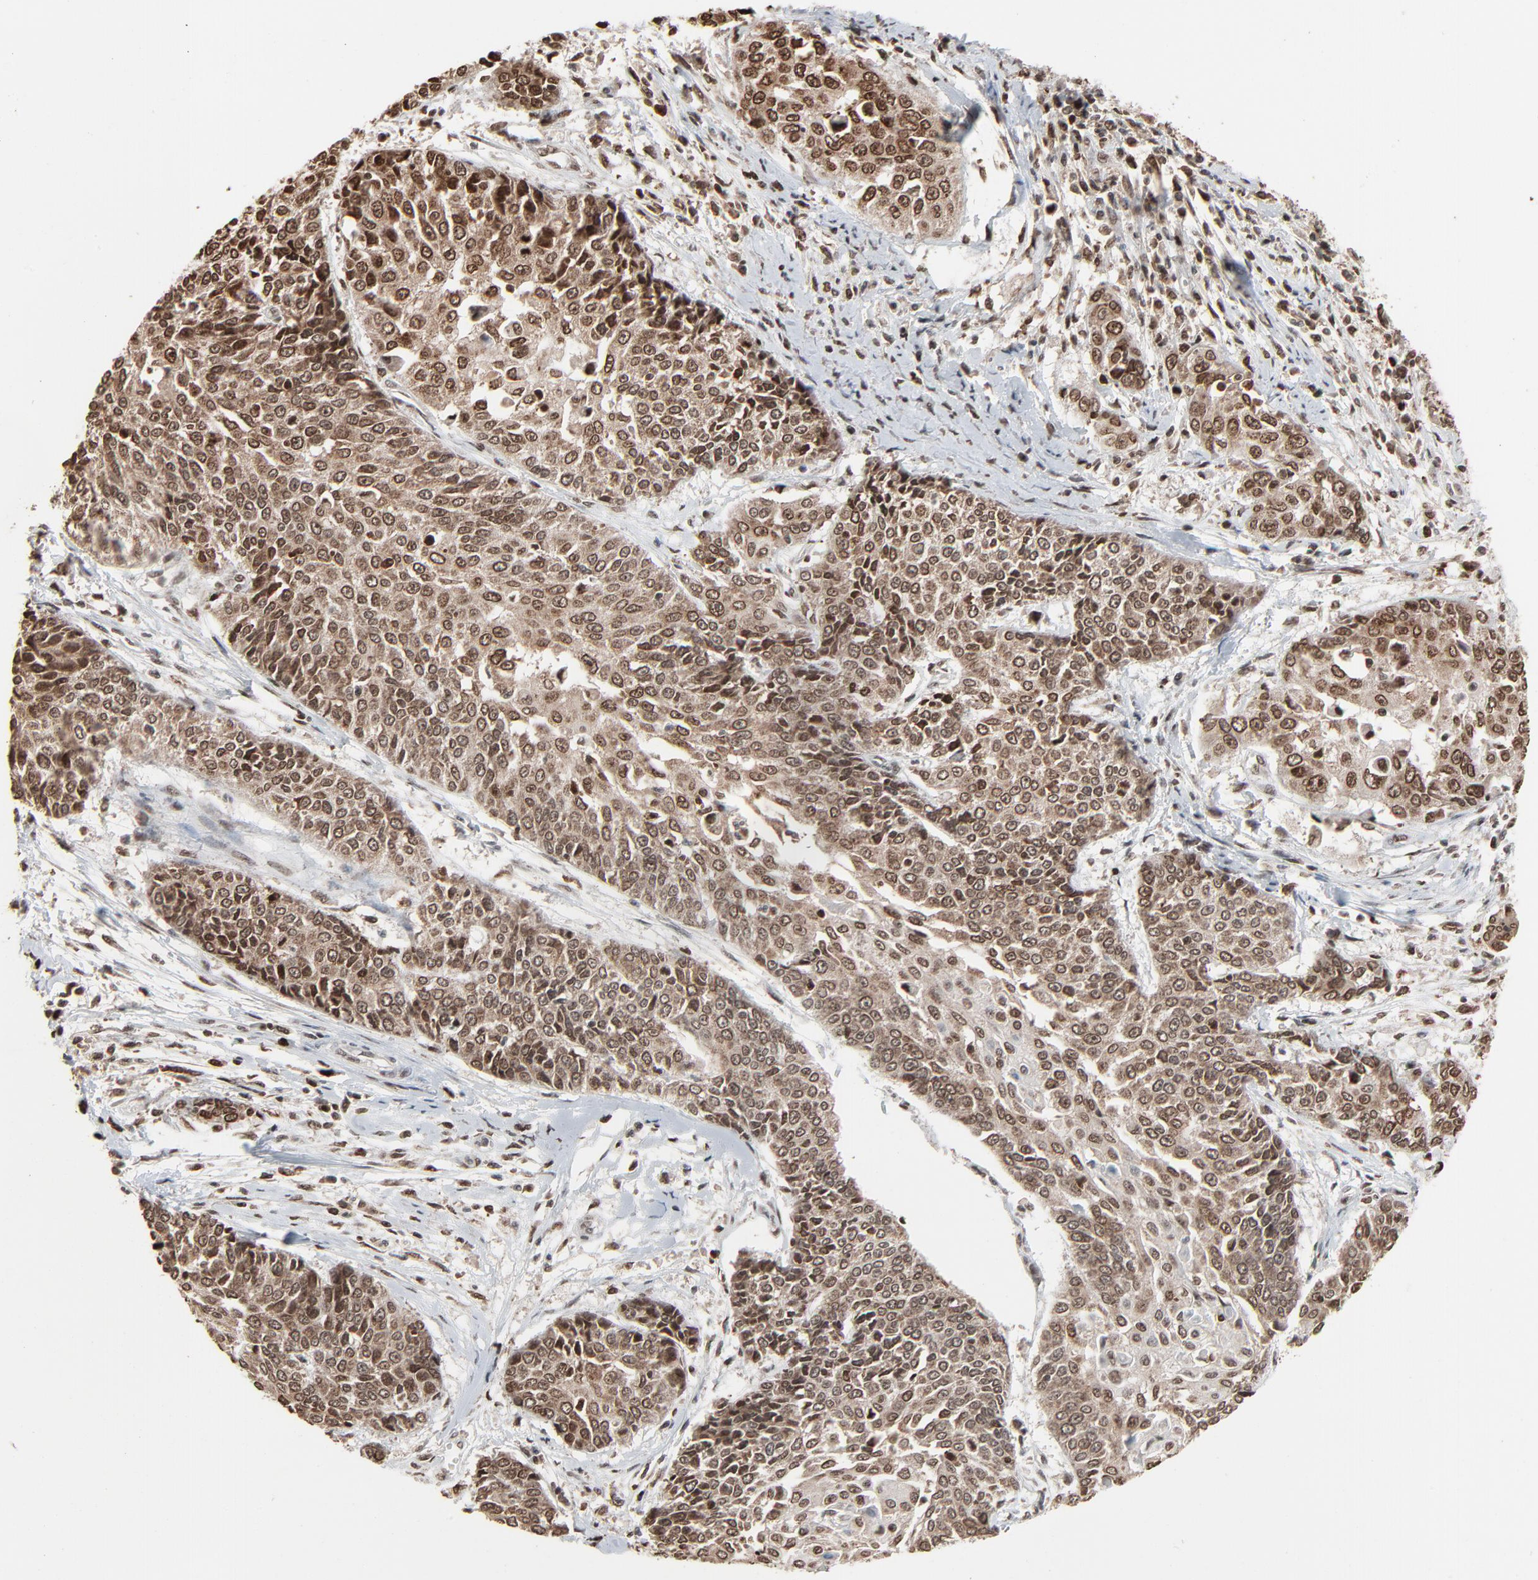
{"staining": {"intensity": "moderate", "quantity": ">75%", "location": "cytoplasmic/membranous,nuclear"}, "tissue": "cervical cancer", "cell_type": "Tumor cells", "image_type": "cancer", "snomed": [{"axis": "morphology", "description": "Squamous cell carcinoma, NOS"}, {"axis": "topography", "description": "Cervix"}], "caption": "This image reveals squamous cell carcinoma (cervical) stained with immunohistochemistry (IHC) to label a protein in brown. The cytoplasmic/membranous and nuclear of tumor cells show moderate positivity for the protein. Nuclei are counter-stained blue.", "gene": "RPS6KA3", "patient": {"sex": "female", "age": 64}}